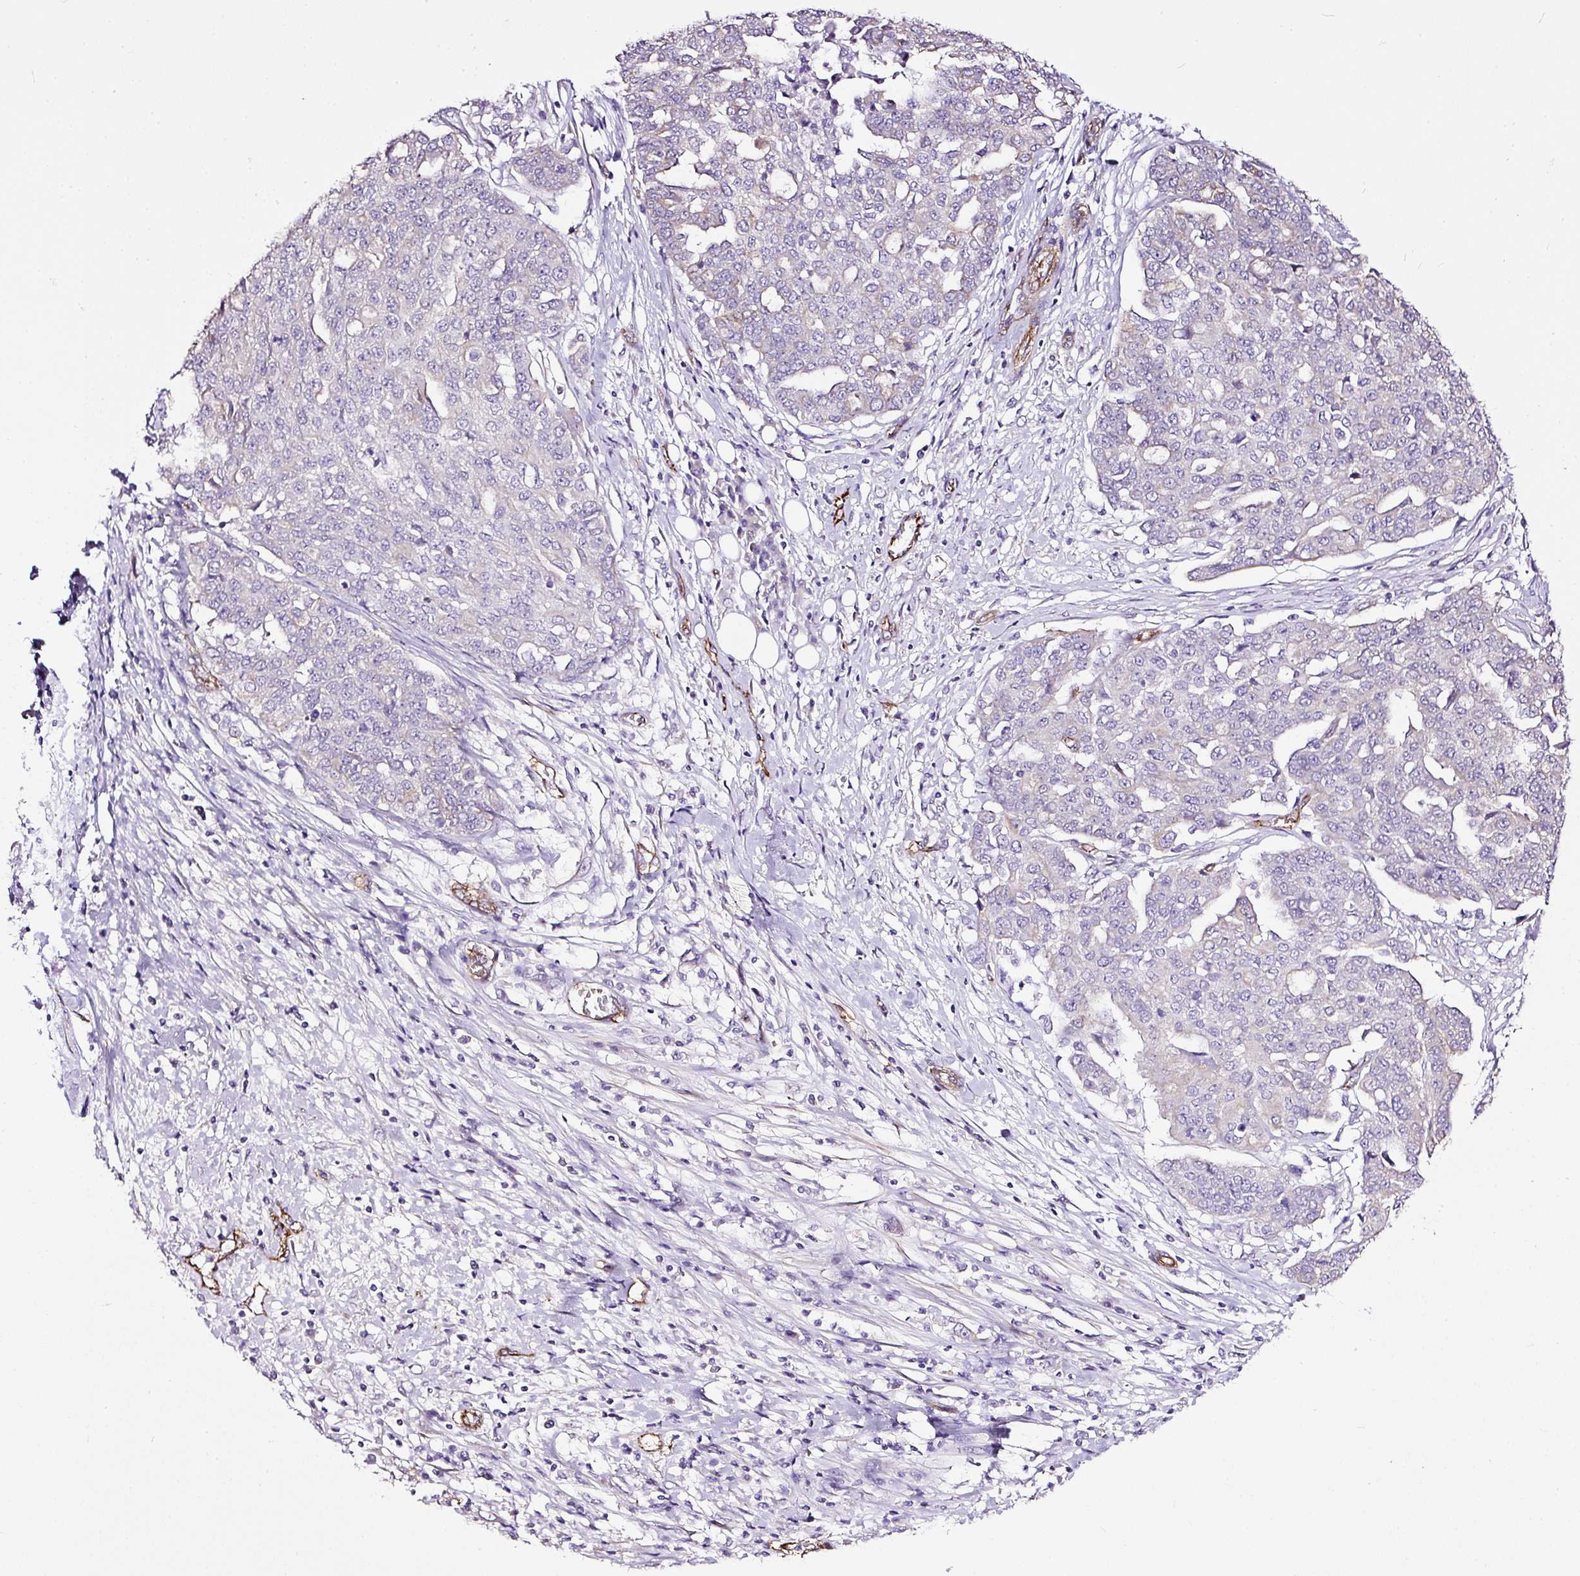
{"staining": {"intensity": "negative", "quantity": "none", "location": "none"}, "tissue": "ovarian cancer", "cell_type": "Tumor cells", "image_type": "cancer", "snomed": [{"axis": "morphology", "description": "Cystadenocarcinoma, serous, NOS"}, {"axis": "topography", "description": "Soft tissue"}, {"axis": "topography", "description": "Ovary"}], "caption": "High magnification brightfield microscopy of ovarian serous cystadenocarcinoma stained with DAB (brown) and counterstained with hematoxylin (blue): tumor cells show no significant positivity.", "gene": "MAGEB16", "patient": {"sex": "female", "age": 57}}